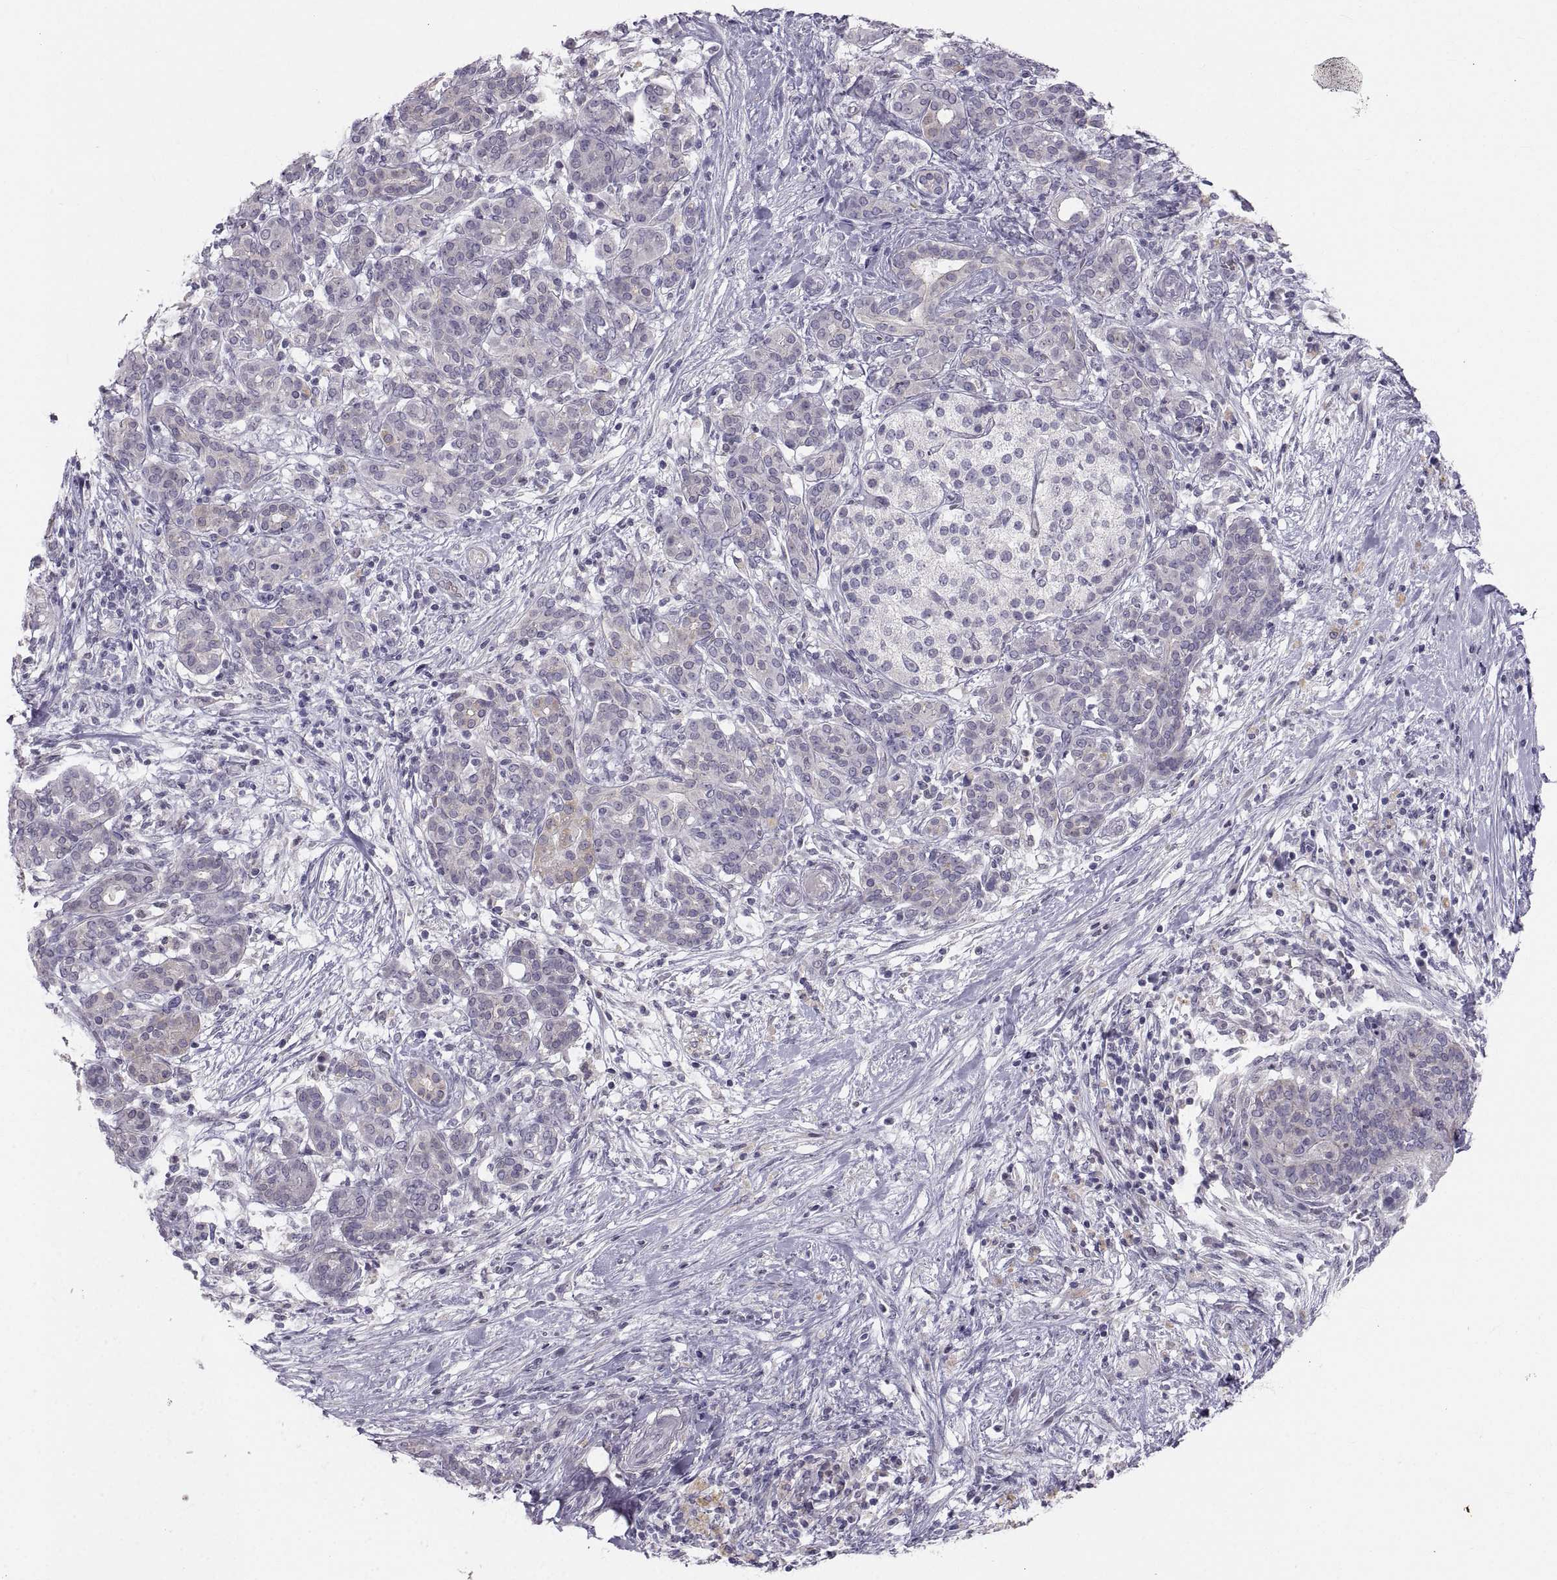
{"staining": {"intensity": "negative", "quantity": "none", "location": "none"}, "tissue": "pancreatic cancer", "cell_type": "Tumor cells", "image_type": "cancer", "snomed": [{"axis": "morphology", "description": "Adenocarcinoma, NOS"}, {"axis": "topography", "description": "Pancreas"}], "caption": "There is no significant positivity in tumor cells of pancreatic cancer (adenocarcinoma). (Stains: DAB (3,3'-diaminobenzidine) immunohistochemistry with hematoxylin counter stain, Microscopy: brightfield microscopy at high magnification).", "gene": "ZNF185", "patient": {"sex": "male", "age": 44}}